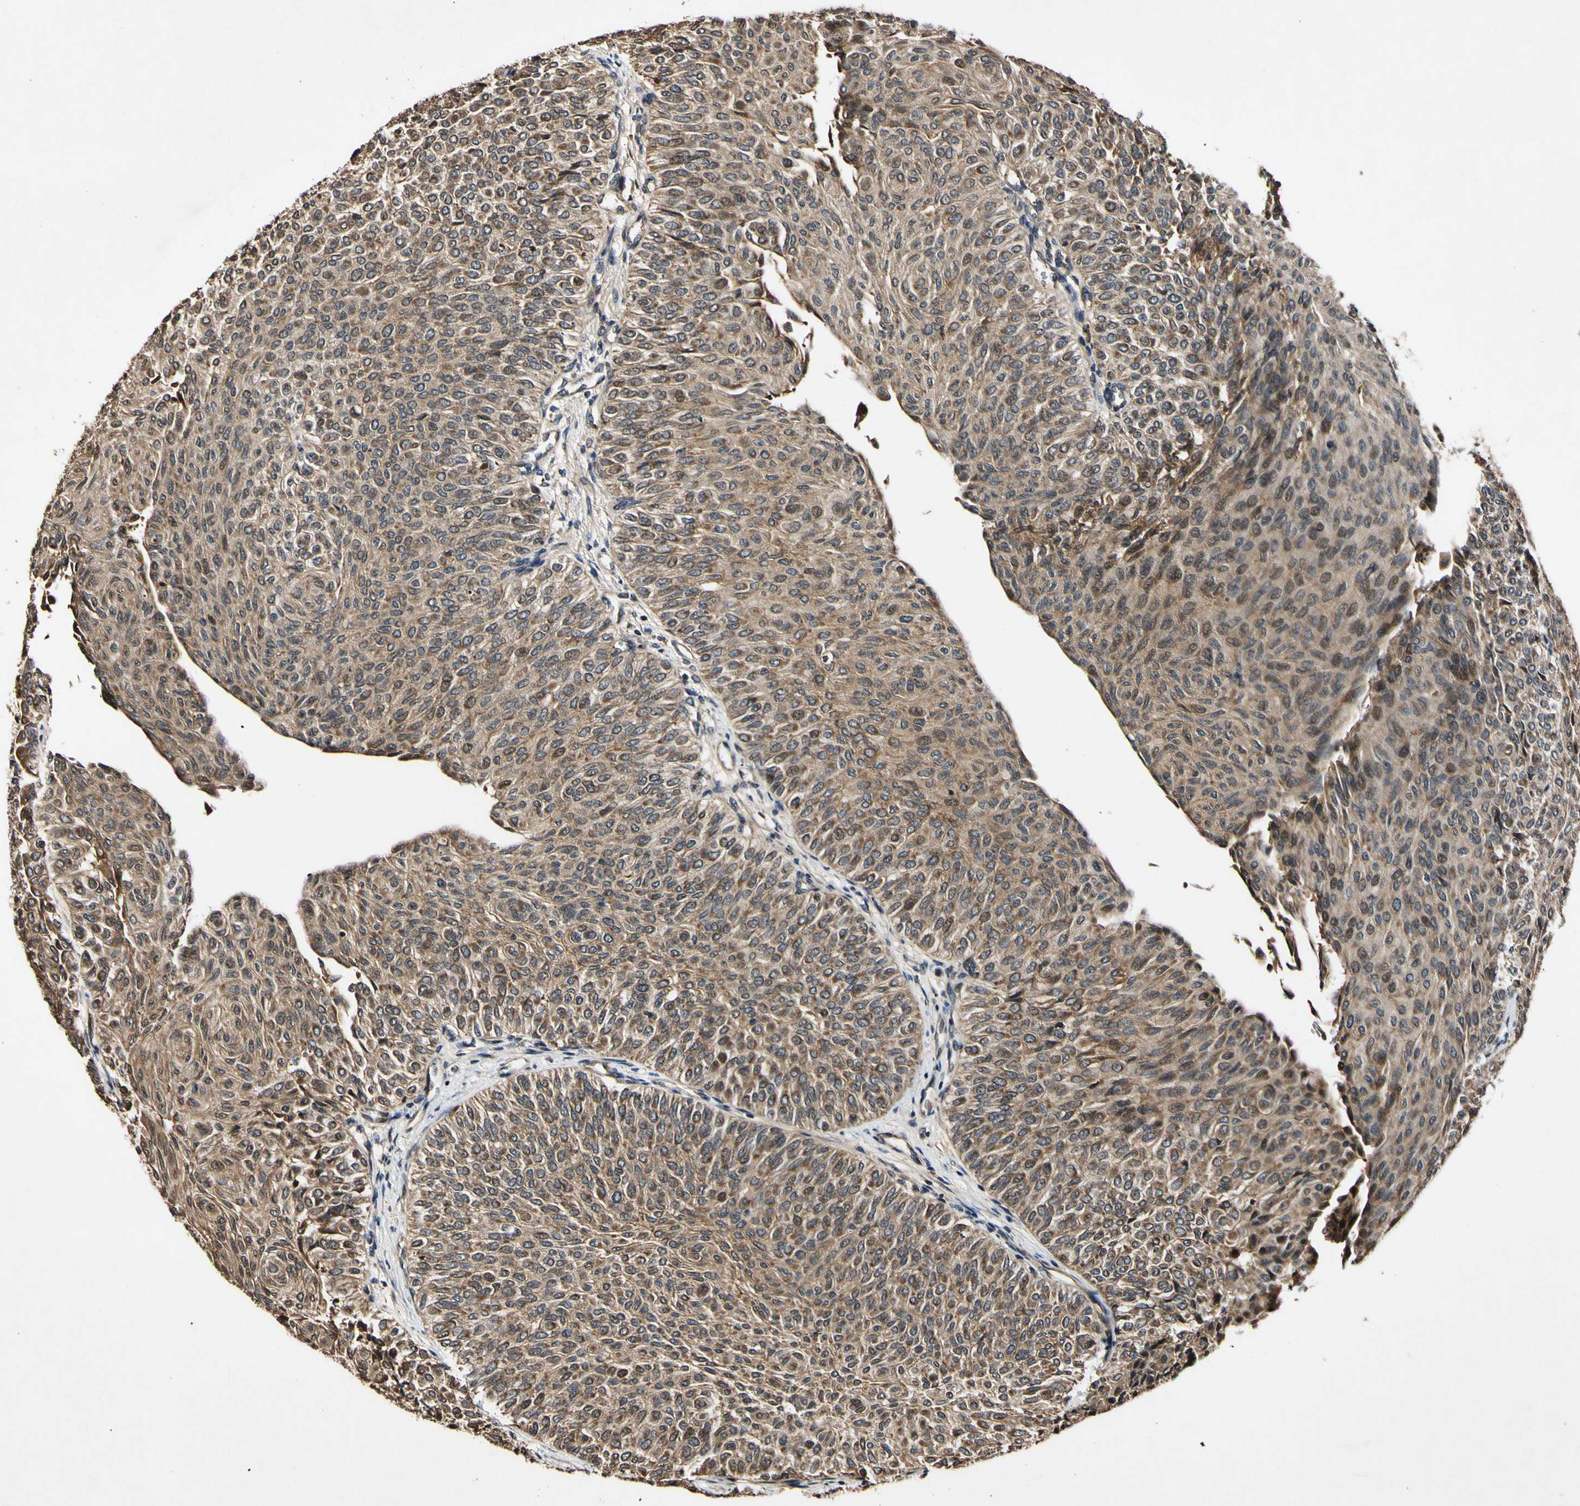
{"staining": {"intensity": "strong", "quantity": ">75%", "location": "cytoplasmic/membranous"}, "tissue": "urothelial cancer", "cell_type": "Tumor cells", "image_type": "cancer", "snomed": [{"axis": "morphology", "description": "Urothelial carcinoma, Low grade"}, {"axis": "topography", "description": "Urinary bladder"}], "caption": "High-magnification brightfield microscopy of low-grade urothelial carcinoma stained with DAB (3,3'-diaminobenzidine) (brown) and counterstained with hematoxylin (blue). tumor cells exhibit strong cytoplasmic/membranous positivity is appreciated in approximately>75% of cells. The staining was performed using DAB, with brown indicating positive protein expression. Nuclei are stained blue with hematoxylin.", "gene": "PLAT", "patient": {"sex": "male", "age": 78}}